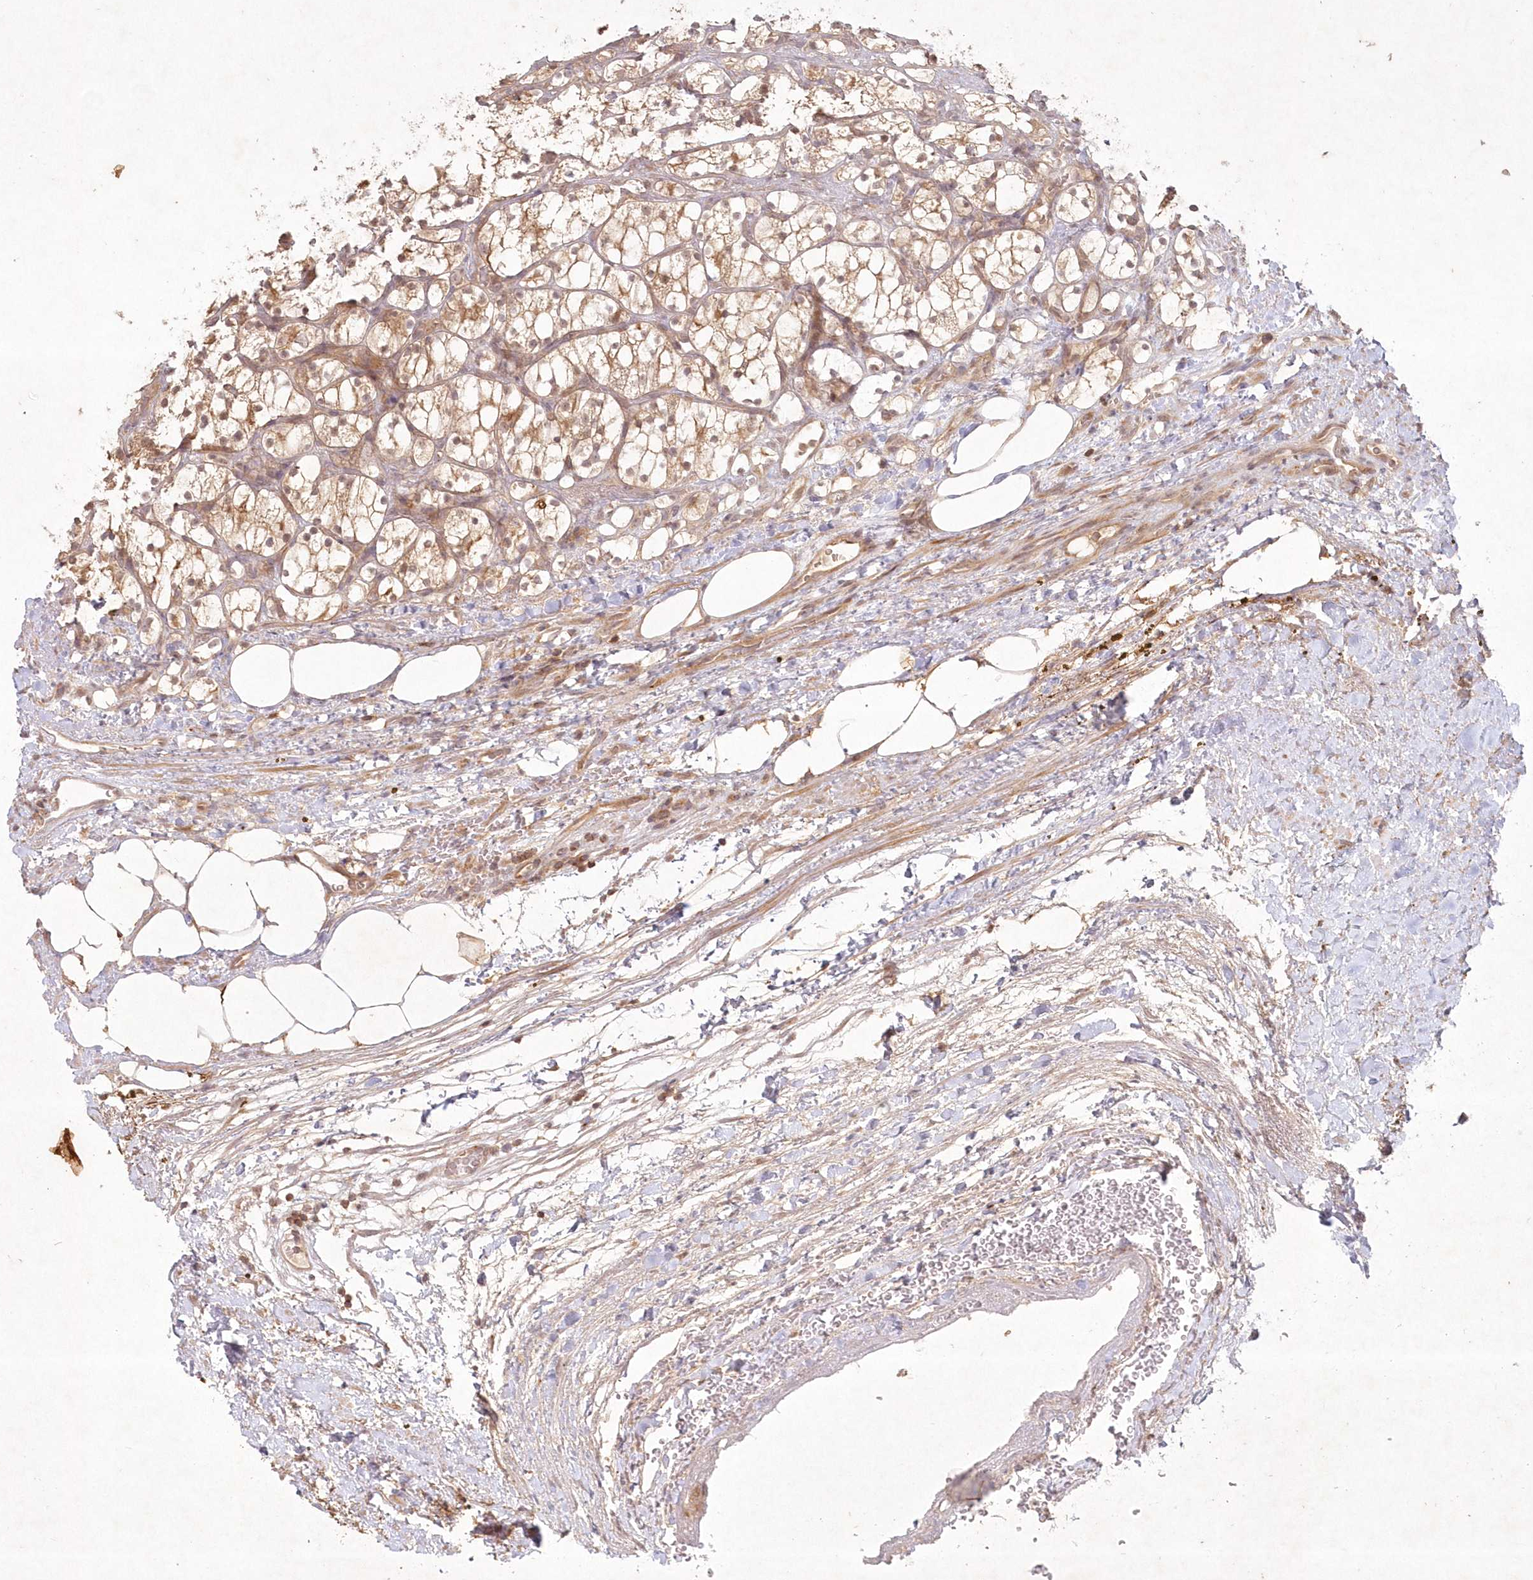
{"staining": {"intensity": "moderate", "quantity": ">75%", "location": "cytoplasmic/membranous"}, "tissue": "renal cancer", "cell_type": "Tumor cells", "image_type": "cancer", "snomed": [{"axis": "morphology", "description": "Adenocarcinoma, NOS"}, {"axis": "topography", "description": "Kidney"}], "caption": "High-power microscopy captured an immunohistochemistry (IHC) photomicrograph of adenocarcinoma (renal), revealing moderate cytoplasmic/membranous expression in about >75% of tumor cells.", "gene": "TOGARAM2", "patient": {"sex": "female", "age": 69}}